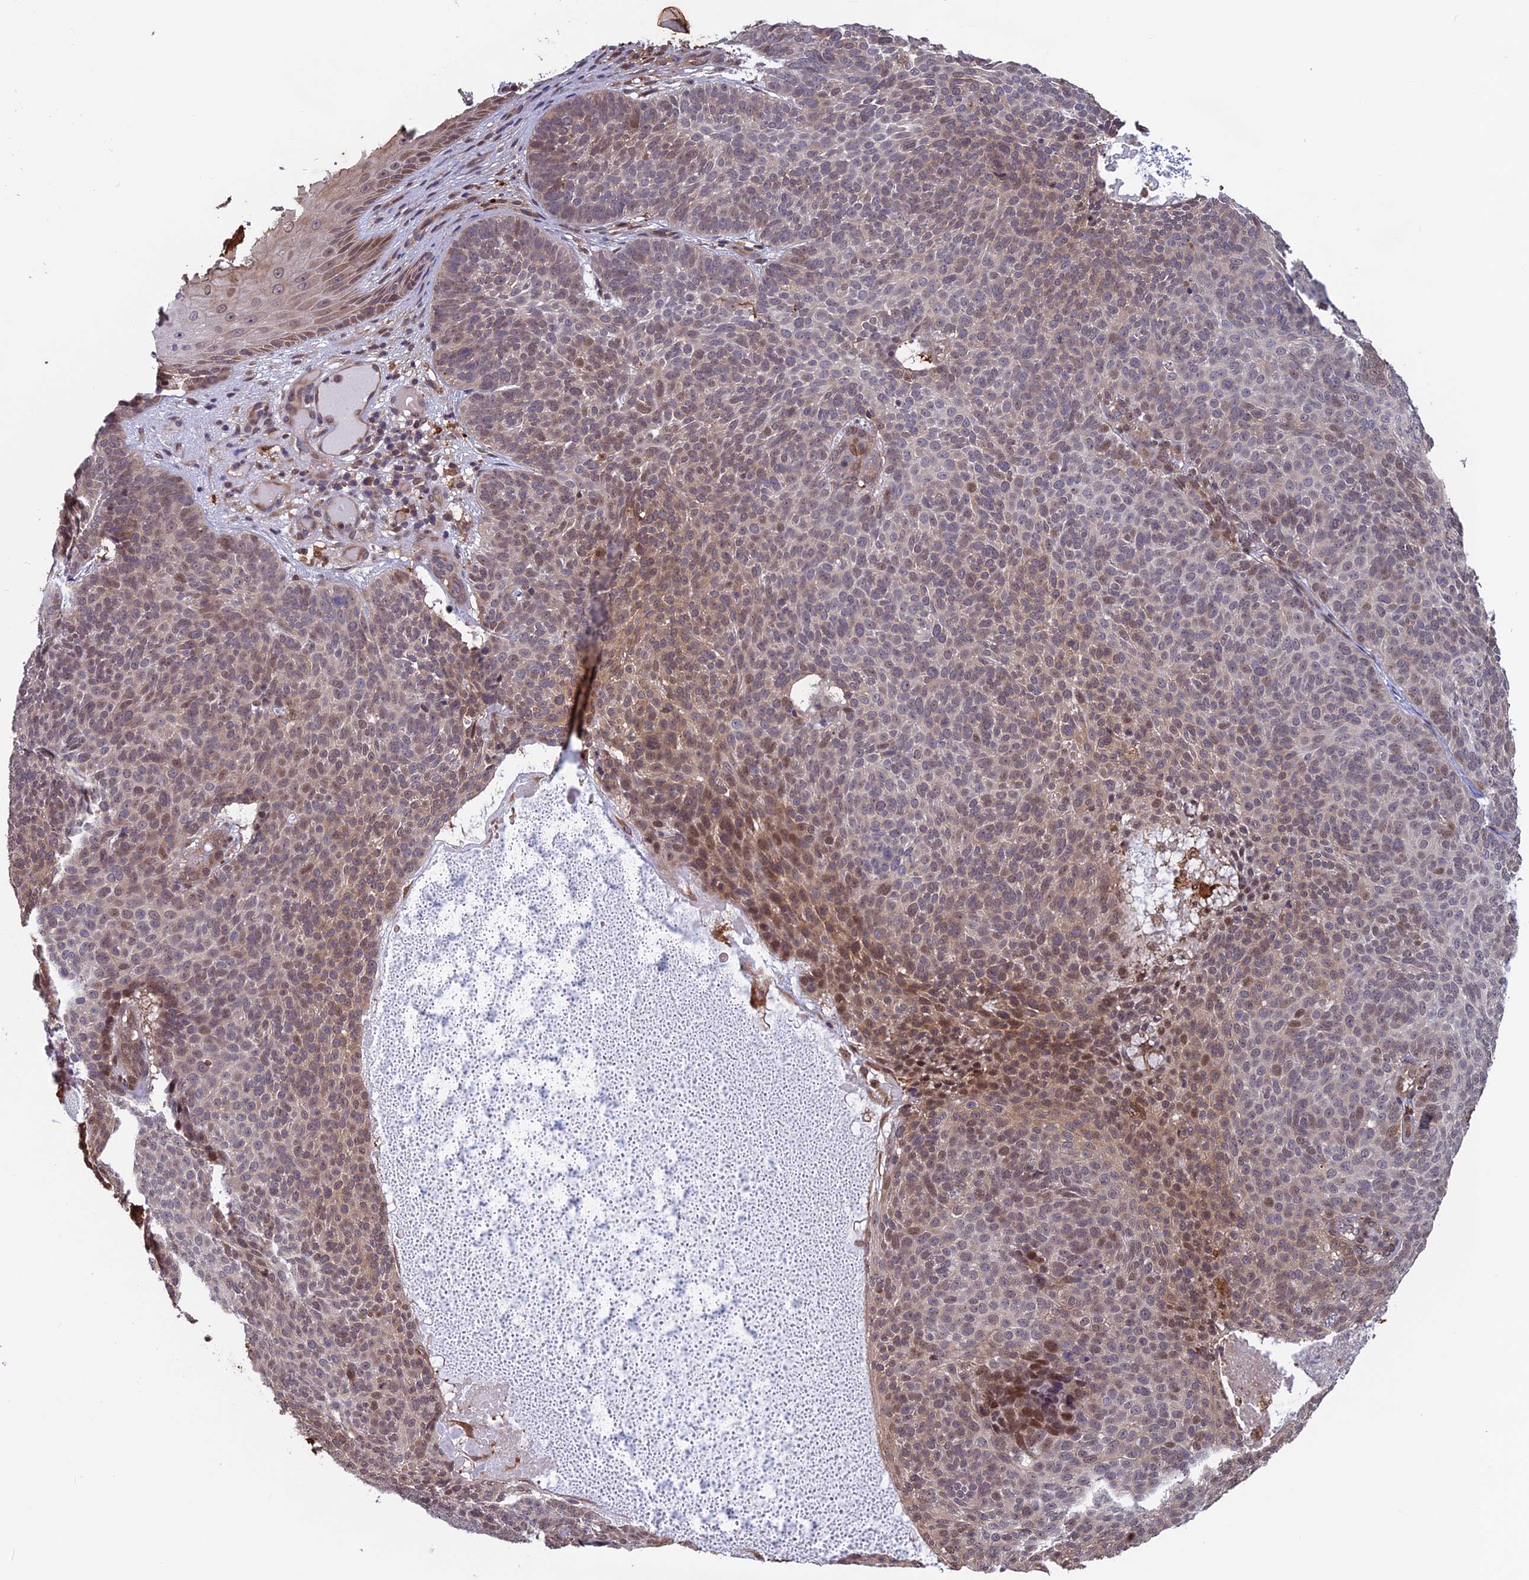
{"staining": {"intensity": "weak", "quantity": "<25%", "location": "cytoplasmic/membranous,nuclear"}, "tissue": "skin cancer", "cell_type": "Tumor cells", "image_type": "cancer", "snomed": [{"axis": "morphology", "description": "Basal cell carcinoma"}, {"axis": "topography", "description": "Skin"}], "caption": "A micrograph of human skin cancer (basal cell carcinoma) is negative for staining in tumor cells.", "gene": "MAST2", "patient": {"sex": "male", "age": 85}}